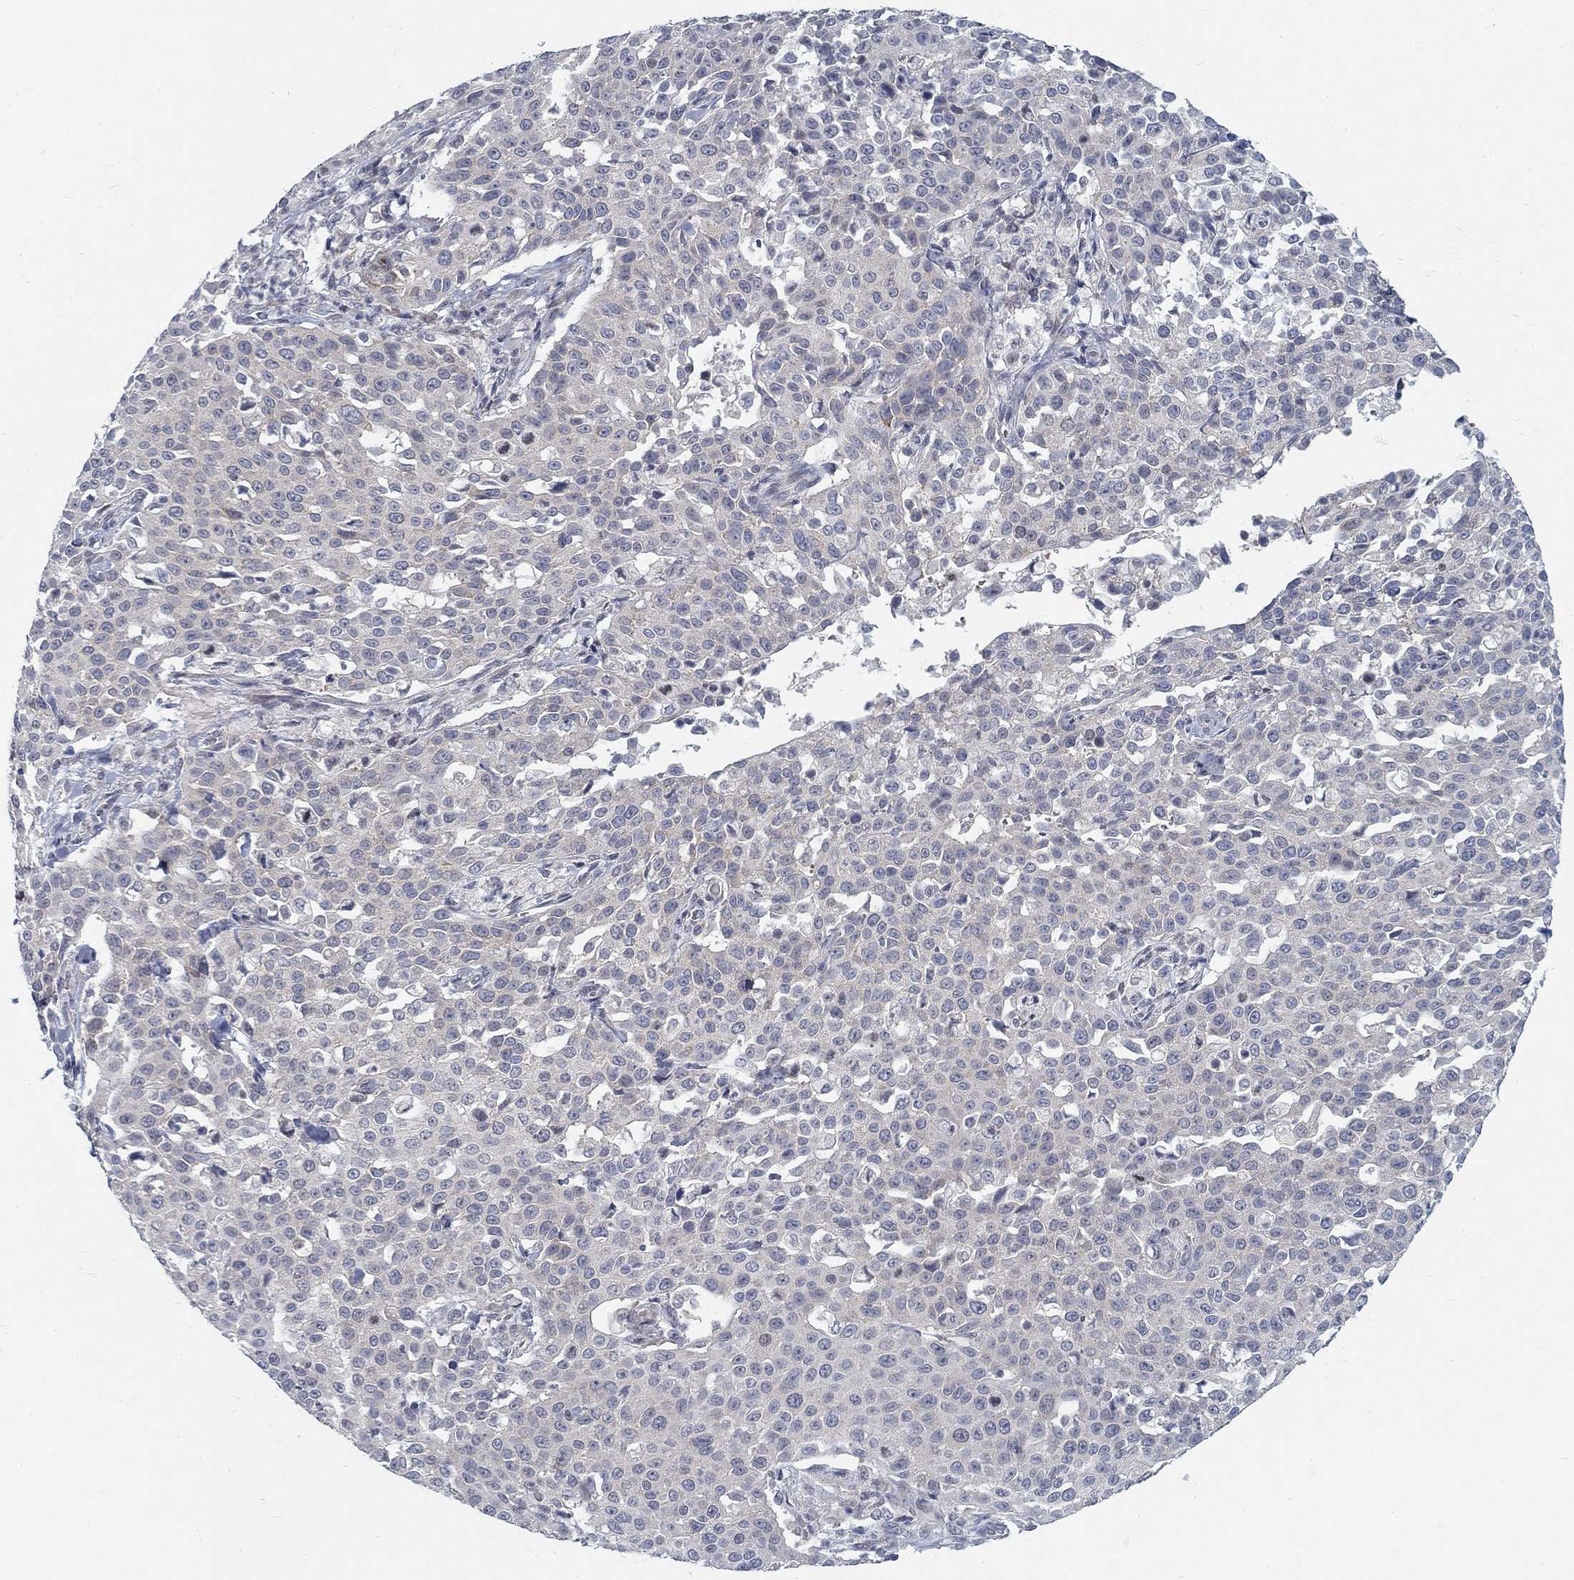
{"staining": {"intensity": "negative", "quantity": "none", "location": "none"}, "tissue": "cervical cancer", "cell_type": "Tumor cells", "image_type": "cancer", "snomed": [{"axis": "morphology", "description": "Squamous cell carcinoma, NOS"}, {"axis": "topography", "description": "Cervix"}], "caption": "Immunohistochemical staining of human squamous cell carcinoma (cervical) shows no significant positivity in tumor cells. The staining was performed using DAB to visualize the protein expression in brown, while the nuclei were stained in blue with hematoxylin (Magnification: 20x).", "gene": "ATP1A3", "patient": {"sex": "female", "age": 26}}